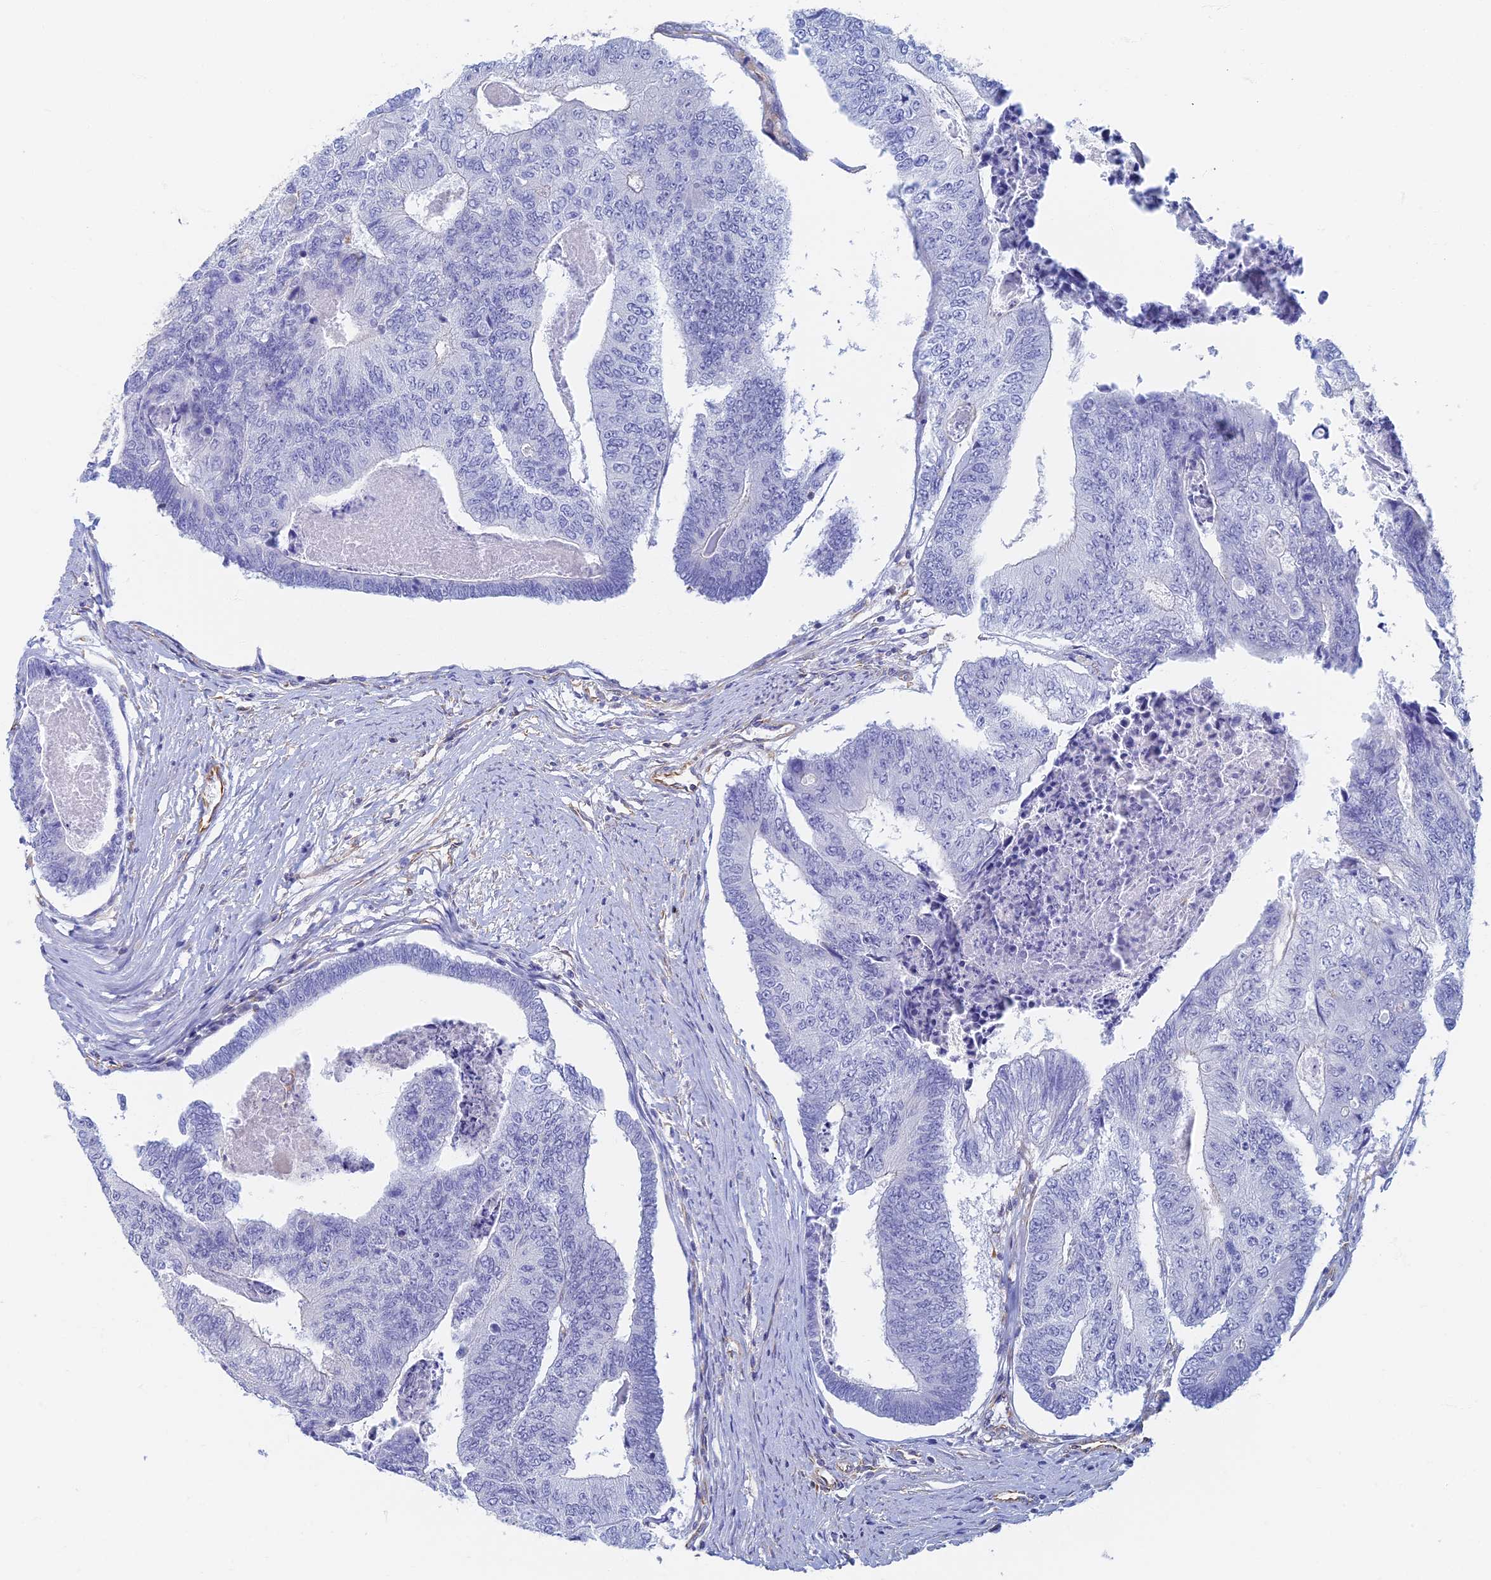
{"staining": {"intensity": "negative", "quantity": "none", "location": "none"}, "tissue": "colorectal cancer", "cell_type": "Tumor cells", "image_type": "cancer", "snomed": [{"axis": "morphology", "description": "Adenocarcinoma, NOS"}, {"axis": "topography", "description": "Colon"}], "caption": "Immunohistochemical staining of colorectal cancer (adenocarcinoma) shows no significant staining in tumor cells.", "gene": "RMC1", "patient": {"sex": "female", "age": 67}}